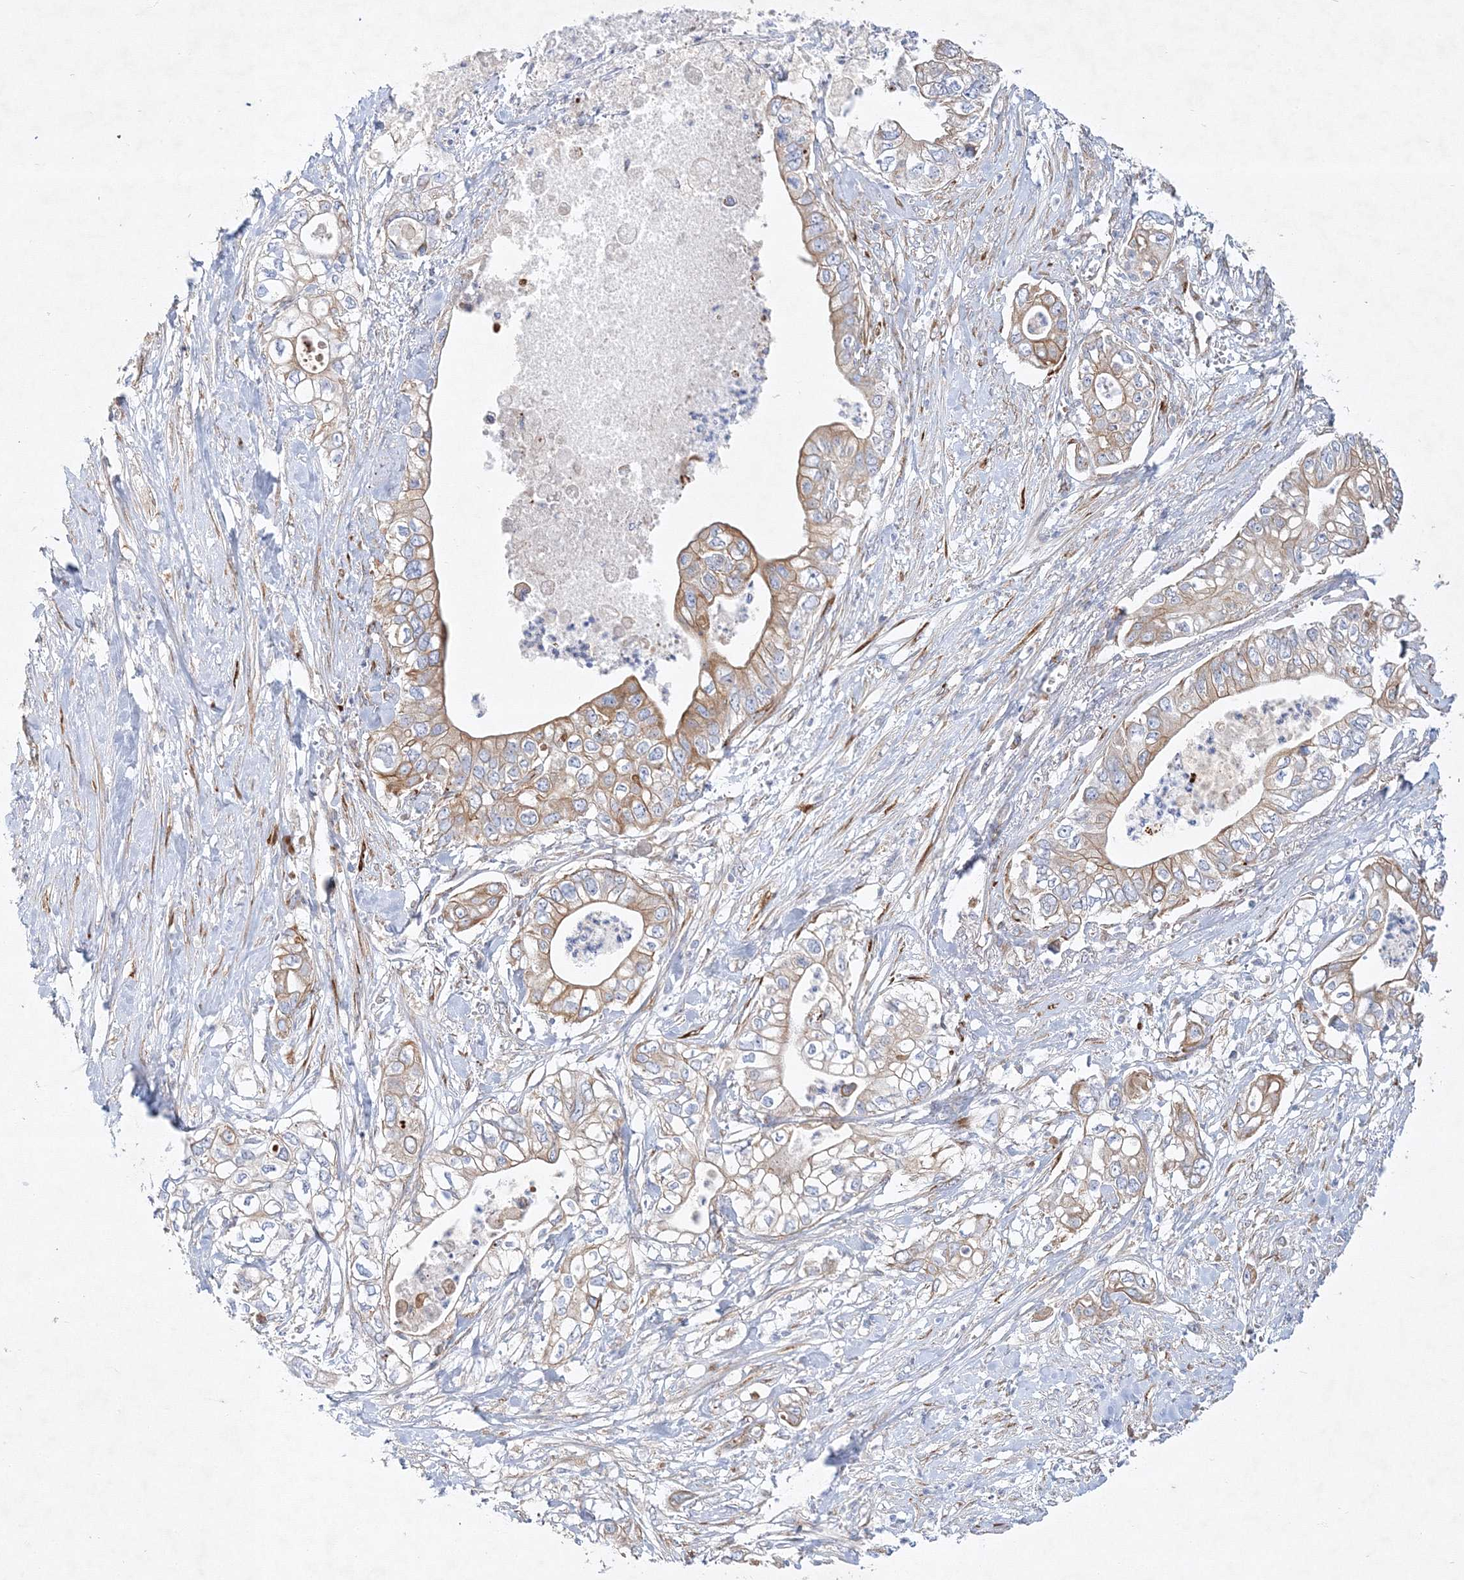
{"staining": {"intensity": "moderate", "quantity": "25%-75%", "location": "cytoplasmic/membranous"}, "tissue": "pancreatic cancer", "cell_type": "Tumor cells", "image_type": "cancer", "snomed": [{"axis": "morphology", "description": "Adenocarcinoma, NOS"}, {"axis": "topography", "description": "Pancreas"}], "caption": "Brown immunohistochemical staining in pancreatic cancer (adenocarcinoma) reveals moderate cytoplasmic/membranous positivity in about 25%-75% of tumor cells.", "gene": "ZFYVE16", "patient": {"sex": "female", "age": 78}}